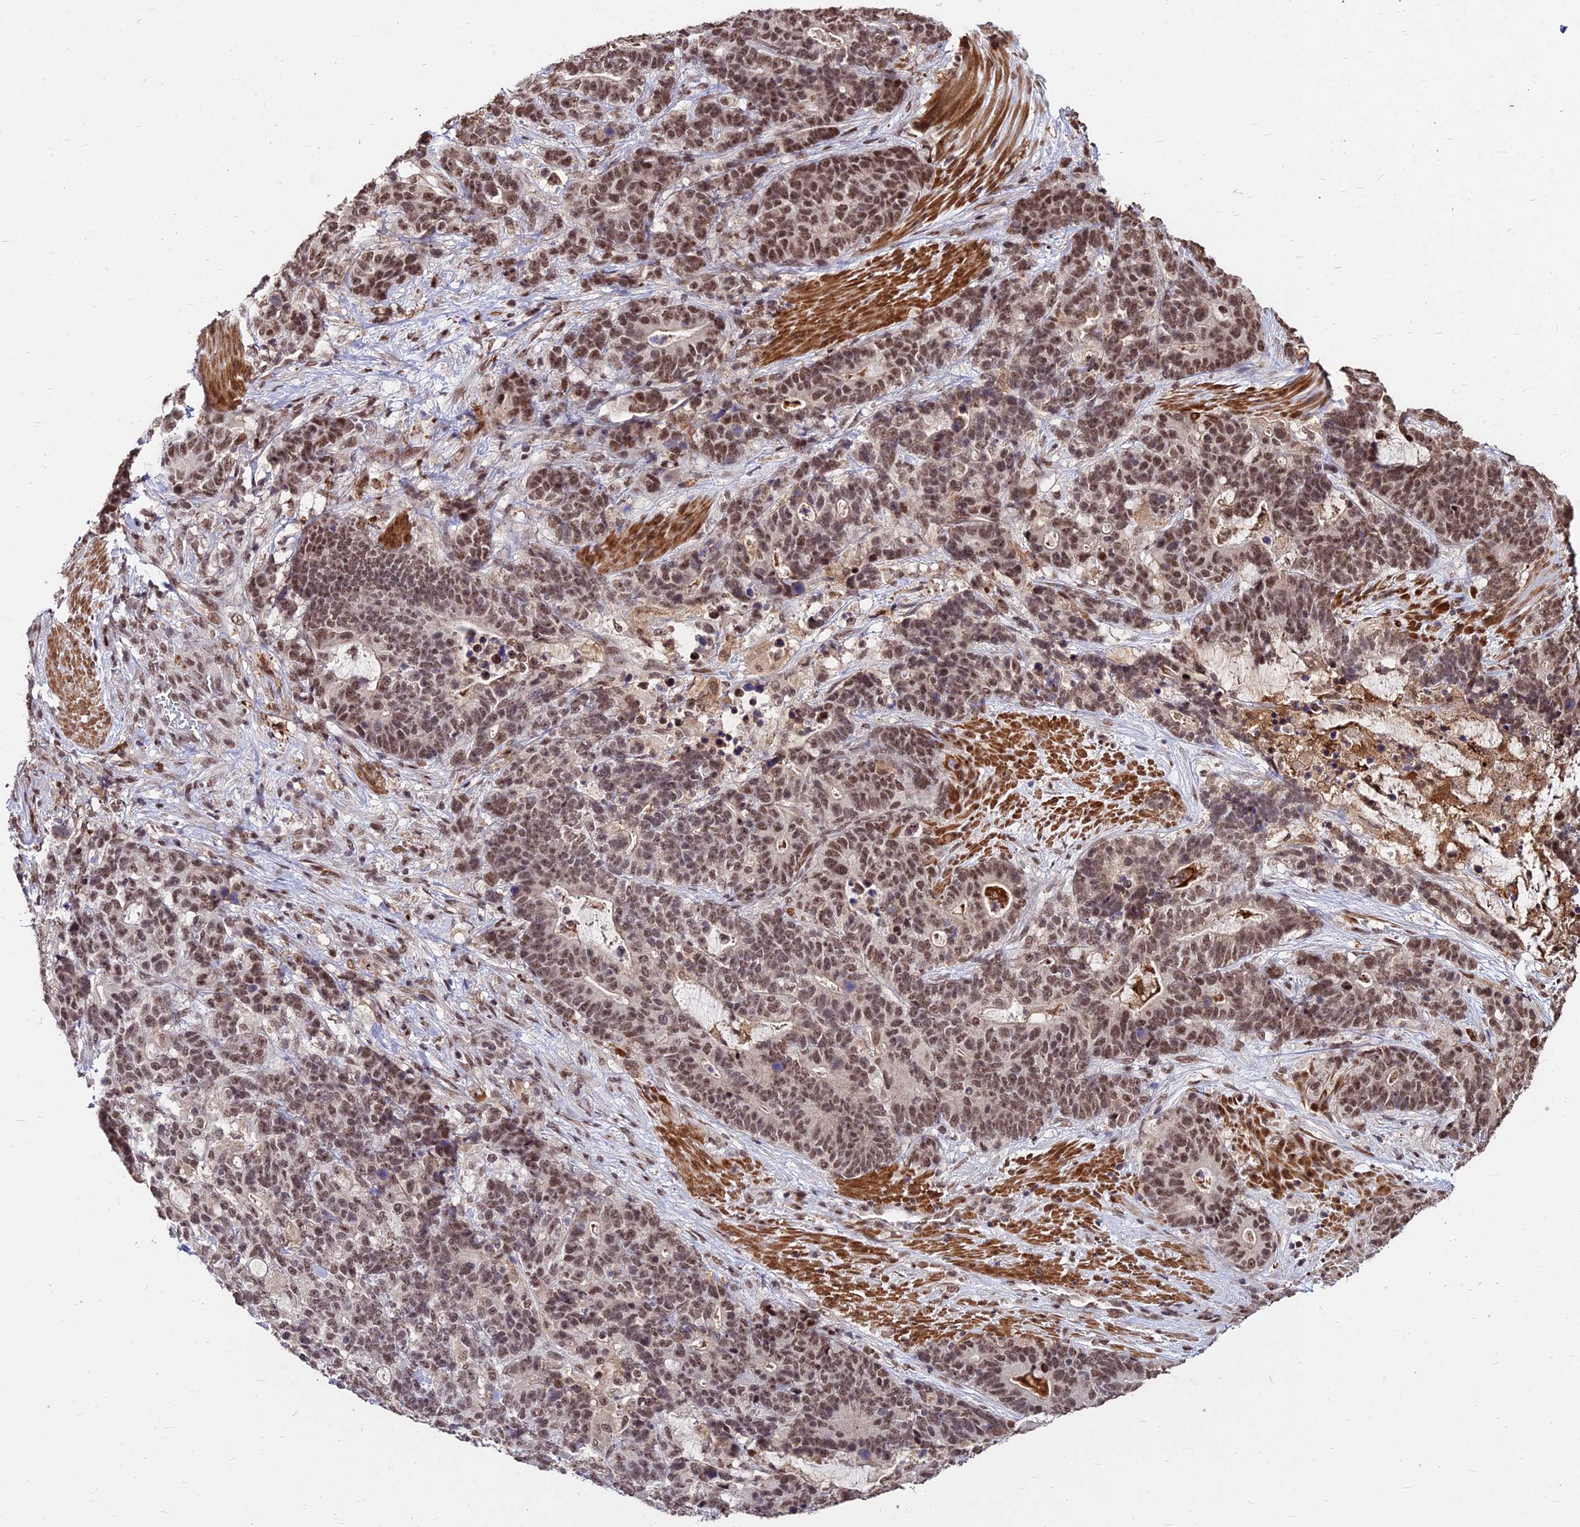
{"staining": {"intensity": "moderate", "quantity": ">75%", "location": "nuclear"}, "tissue": "stomach cancer", "cell_type": "Tumor cells", "image_type": "cancer", "snomed": [{"axis": "morphology", "description": "Adenocarcinoma, NOS"}, {"axis": "topography", "description": "Stomach"}], "caption": "Moderate nuclear protein staining is seen in about >75% of tumor cells in stomach adenocarcinoma. (IHC, brightfield microscopy, high magnification).", "gene": "ZBED4", "patient": {"sex": "female", "age": 76}}